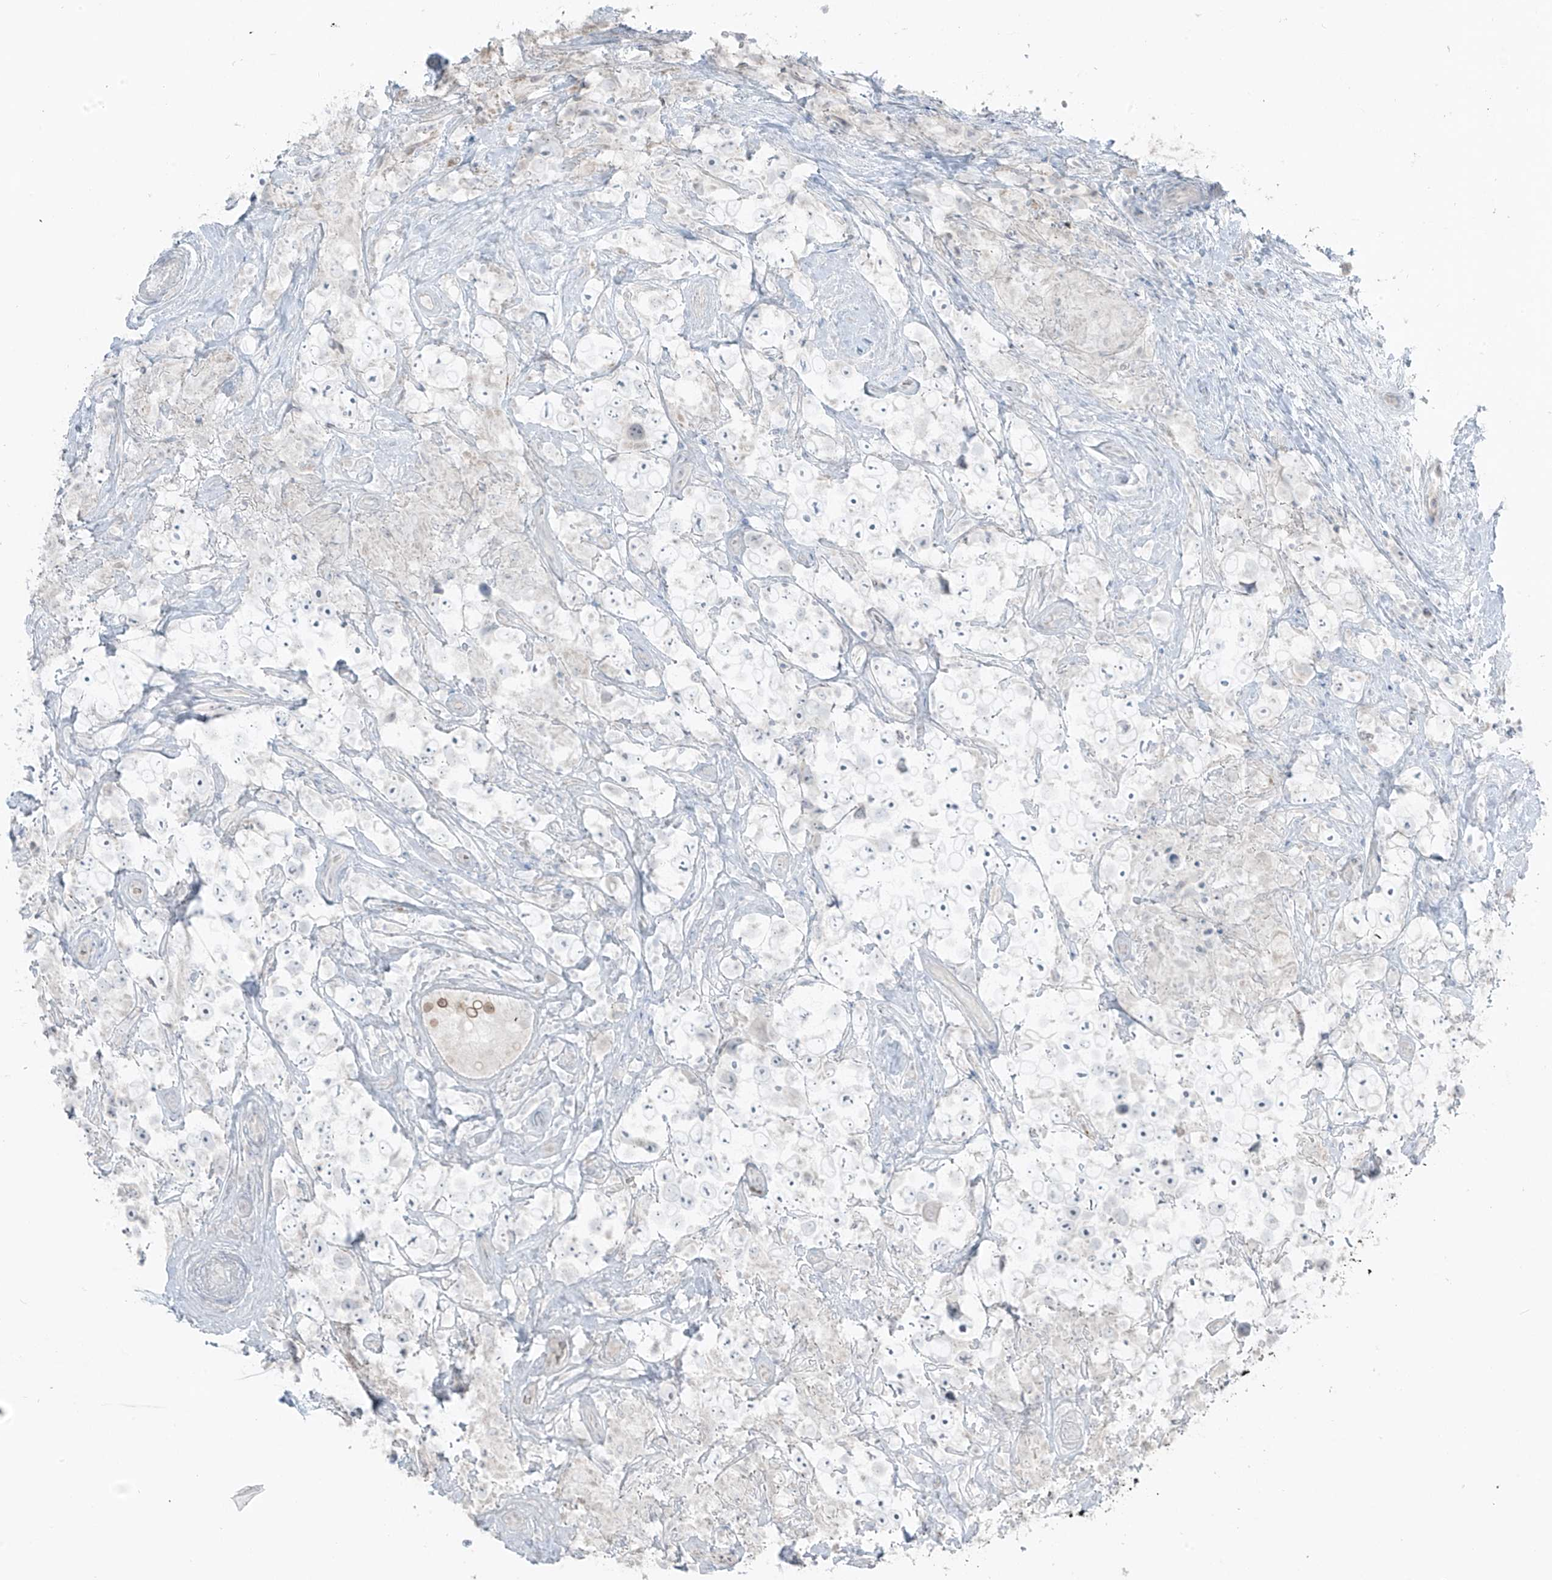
{"staining": {"intensity": "negative", "quantity": "none", "location": "none"}, "tissue": "testis cancer", "cell_type": "Tumor cells", "image_type": "cancer", "snomed": [{"axis": "morphology", "description": "Seminoma, NOS"}, {"axis": "topography", "description": "Testis"}], "caption": "An immunohistochemistry (IHC) image of testis cancer (seminoma) is shown. There is no staining in tumor cells of testis cancer (seminoma).", "gene": "PRDM6", "patient": {"sex": "male", "age": 49}}